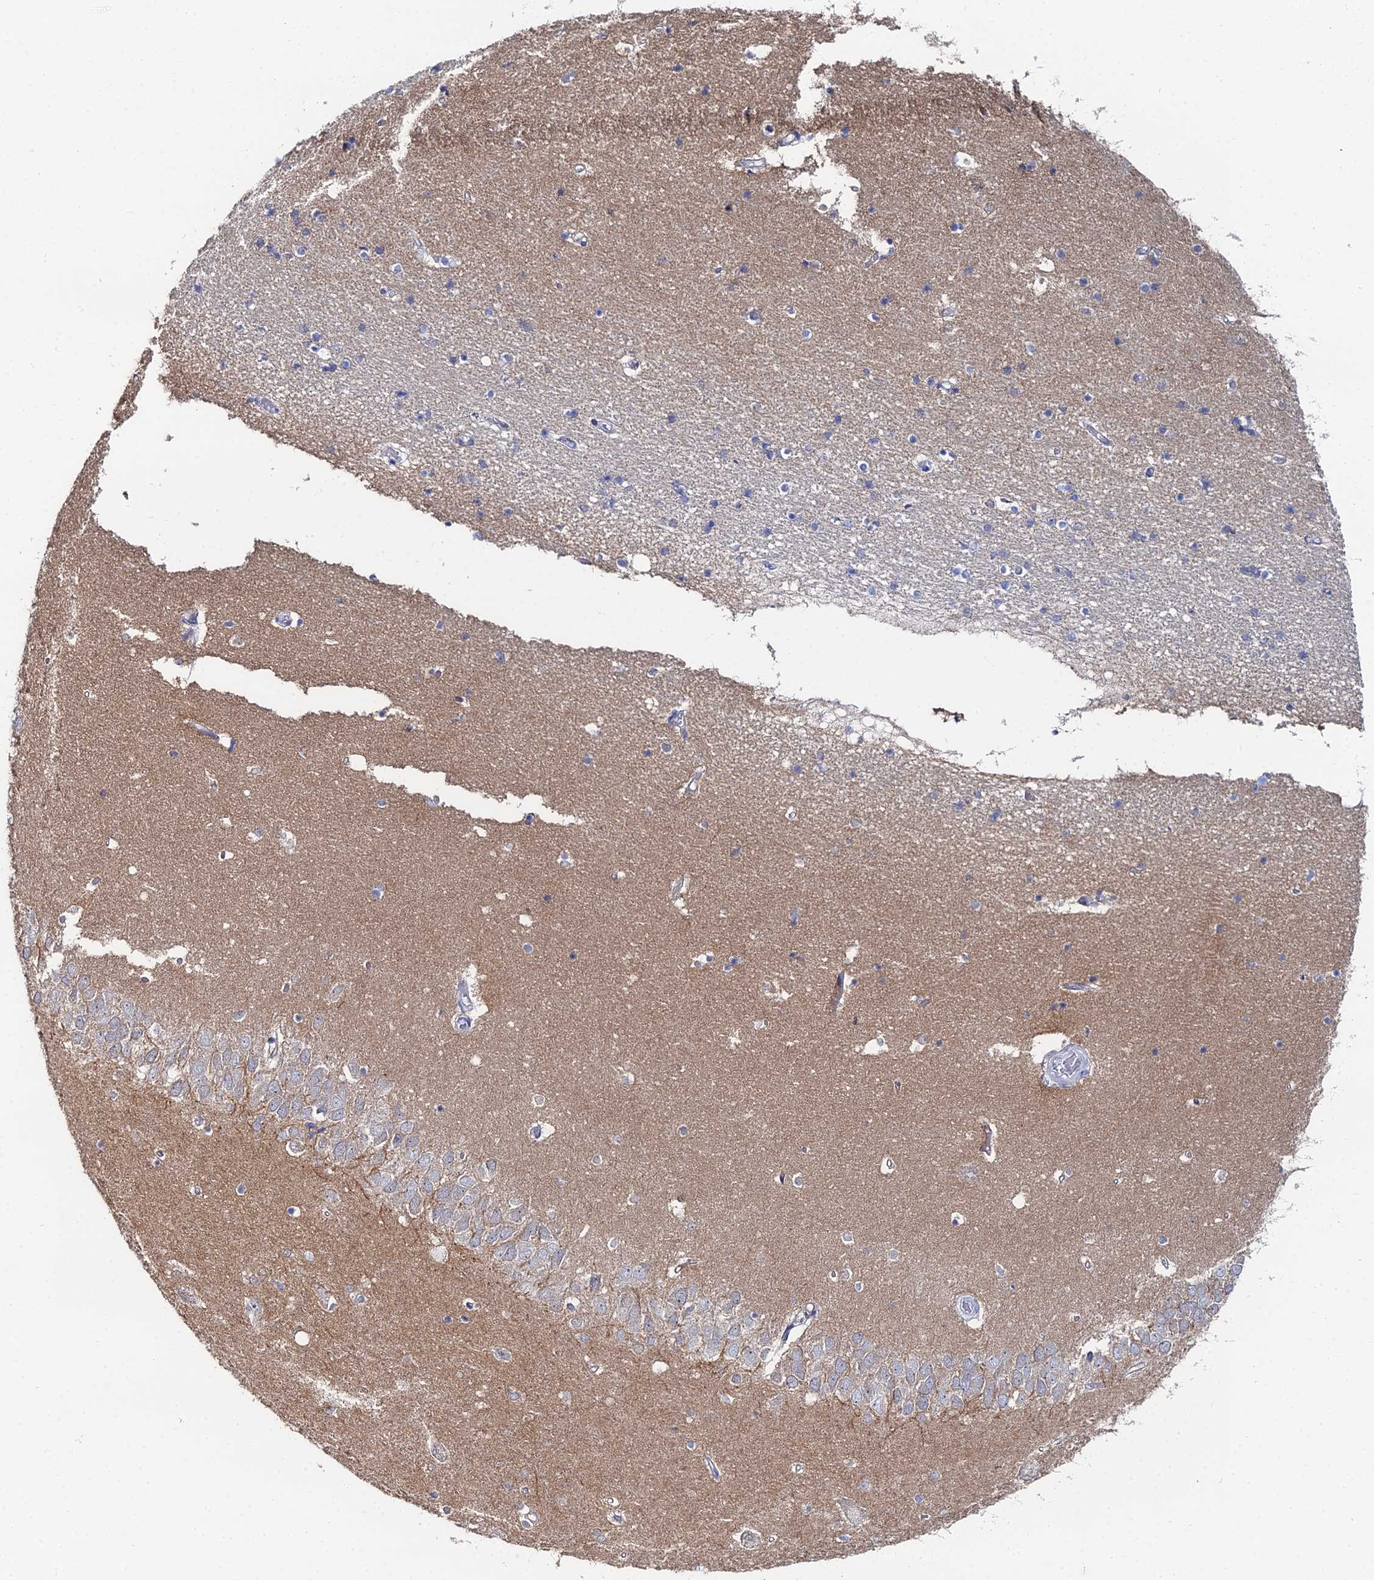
{"staining": {"intensity": "negative", "quantity": "none", "location": "none"}, "tissue": "hippocampus", "cell_type": "Glial cells", "image_type": "normal", "snomed": [{"axis": "morphology", "description": "Normal tissue, NOS"}, {"axis": "topography", "description": "Hippocampus"}], "caption": "An IHC micrograph of unremarkable hippocampus is shown. There is no staining in glial cells of hippocampus.", "gene": "THAP4", "patient": {"sex": "male", "age": 45}}